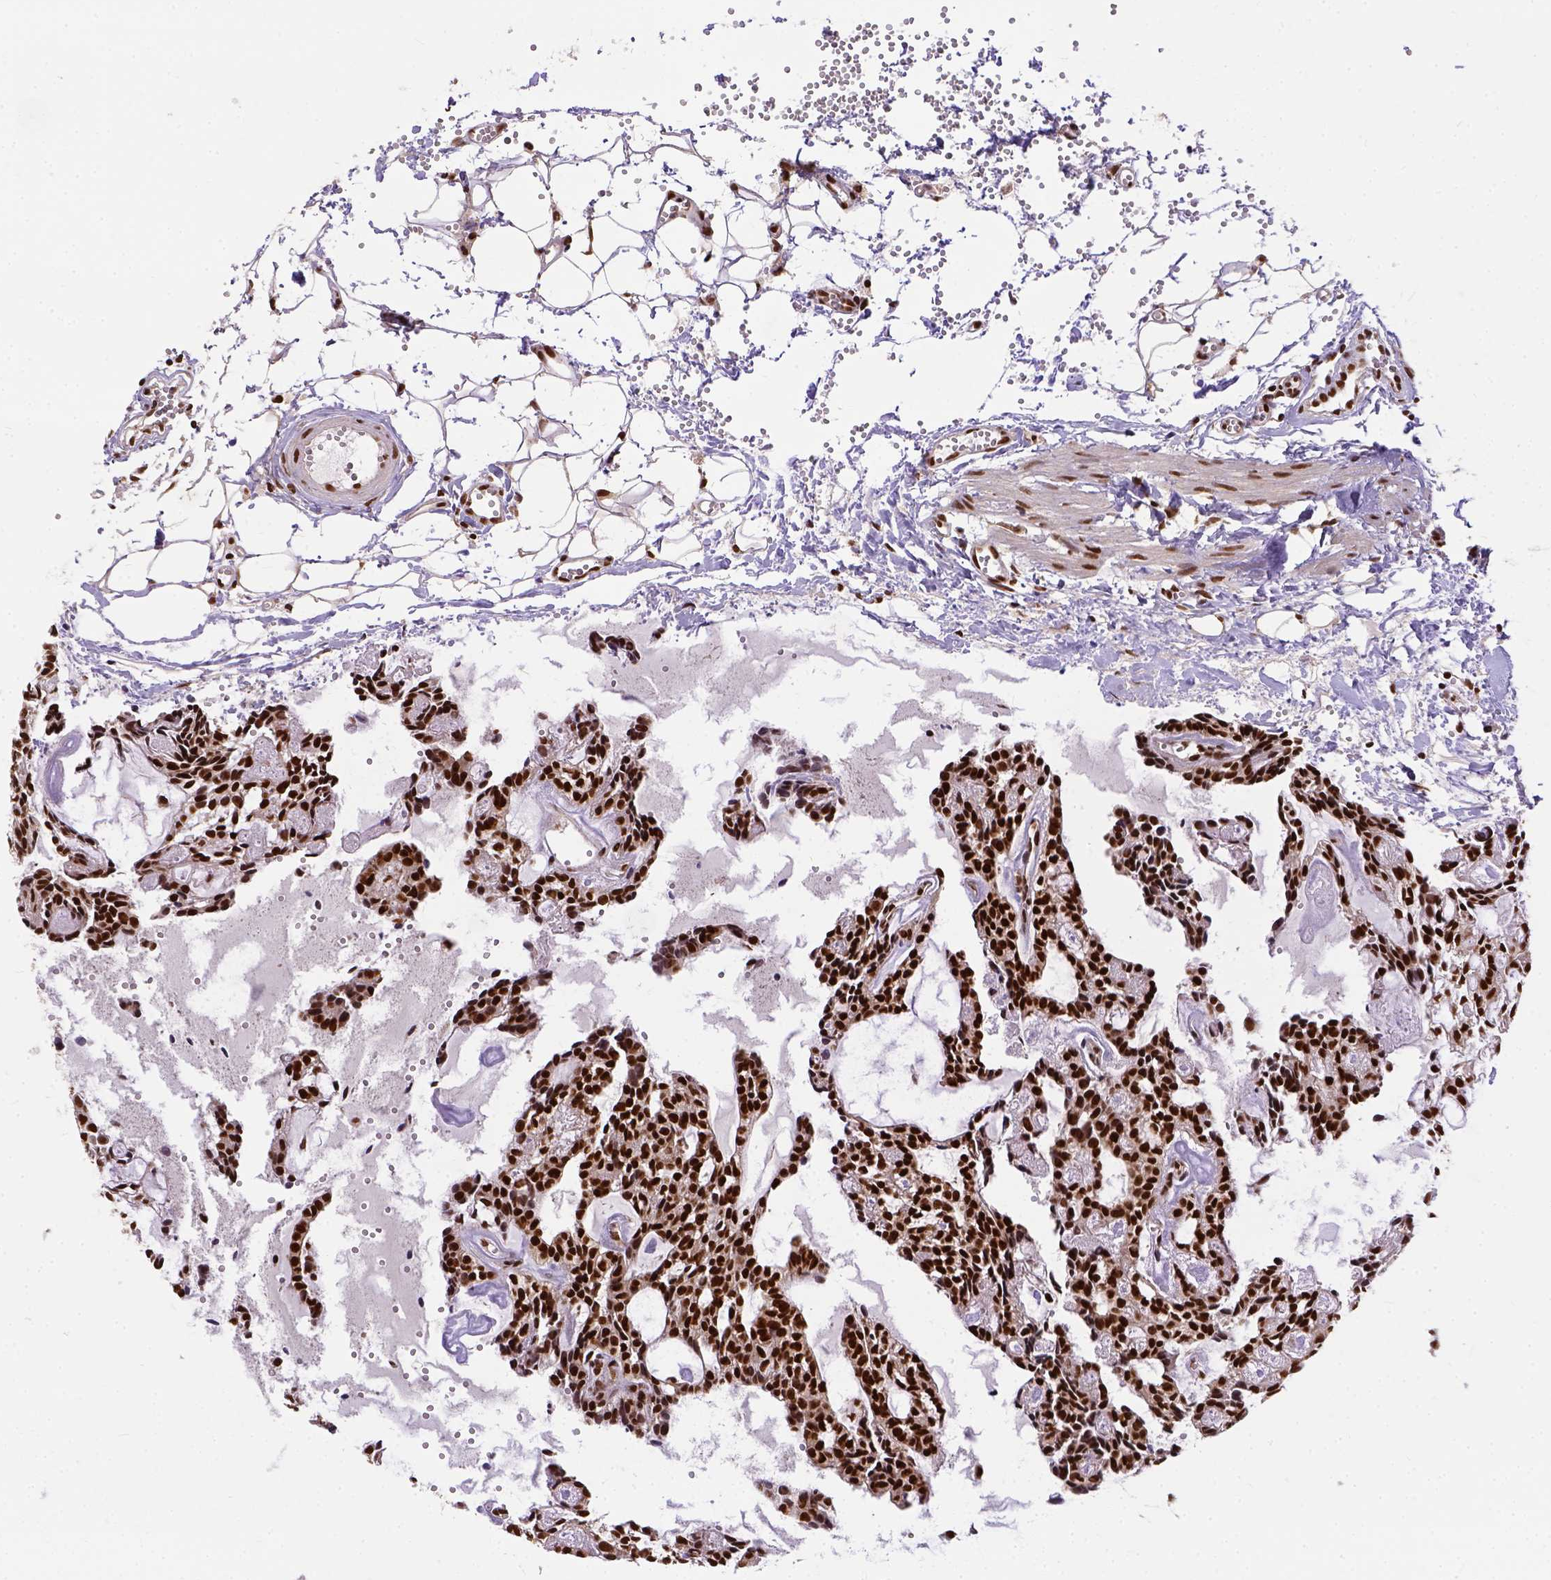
{"staining": {"intensity": "strong", "quantity": ">75%", "location": "nuclear"}, "tissue": "head and neck cancer", "cell_type": "Tumor cells", "image_type": "cancer", "snomed": [{"axis": "morphology", "description": "Adenocarcinoma, NOS"}, {"axis": "topography", "description": "Head-Neck"}], "caption": "Protein analysis of head and neck cancer tissue reveals strong nuclear positivity in about >75% of tumor cells.", "gene": "NACC1", "patient": {"sex": "female", "age": 62}}